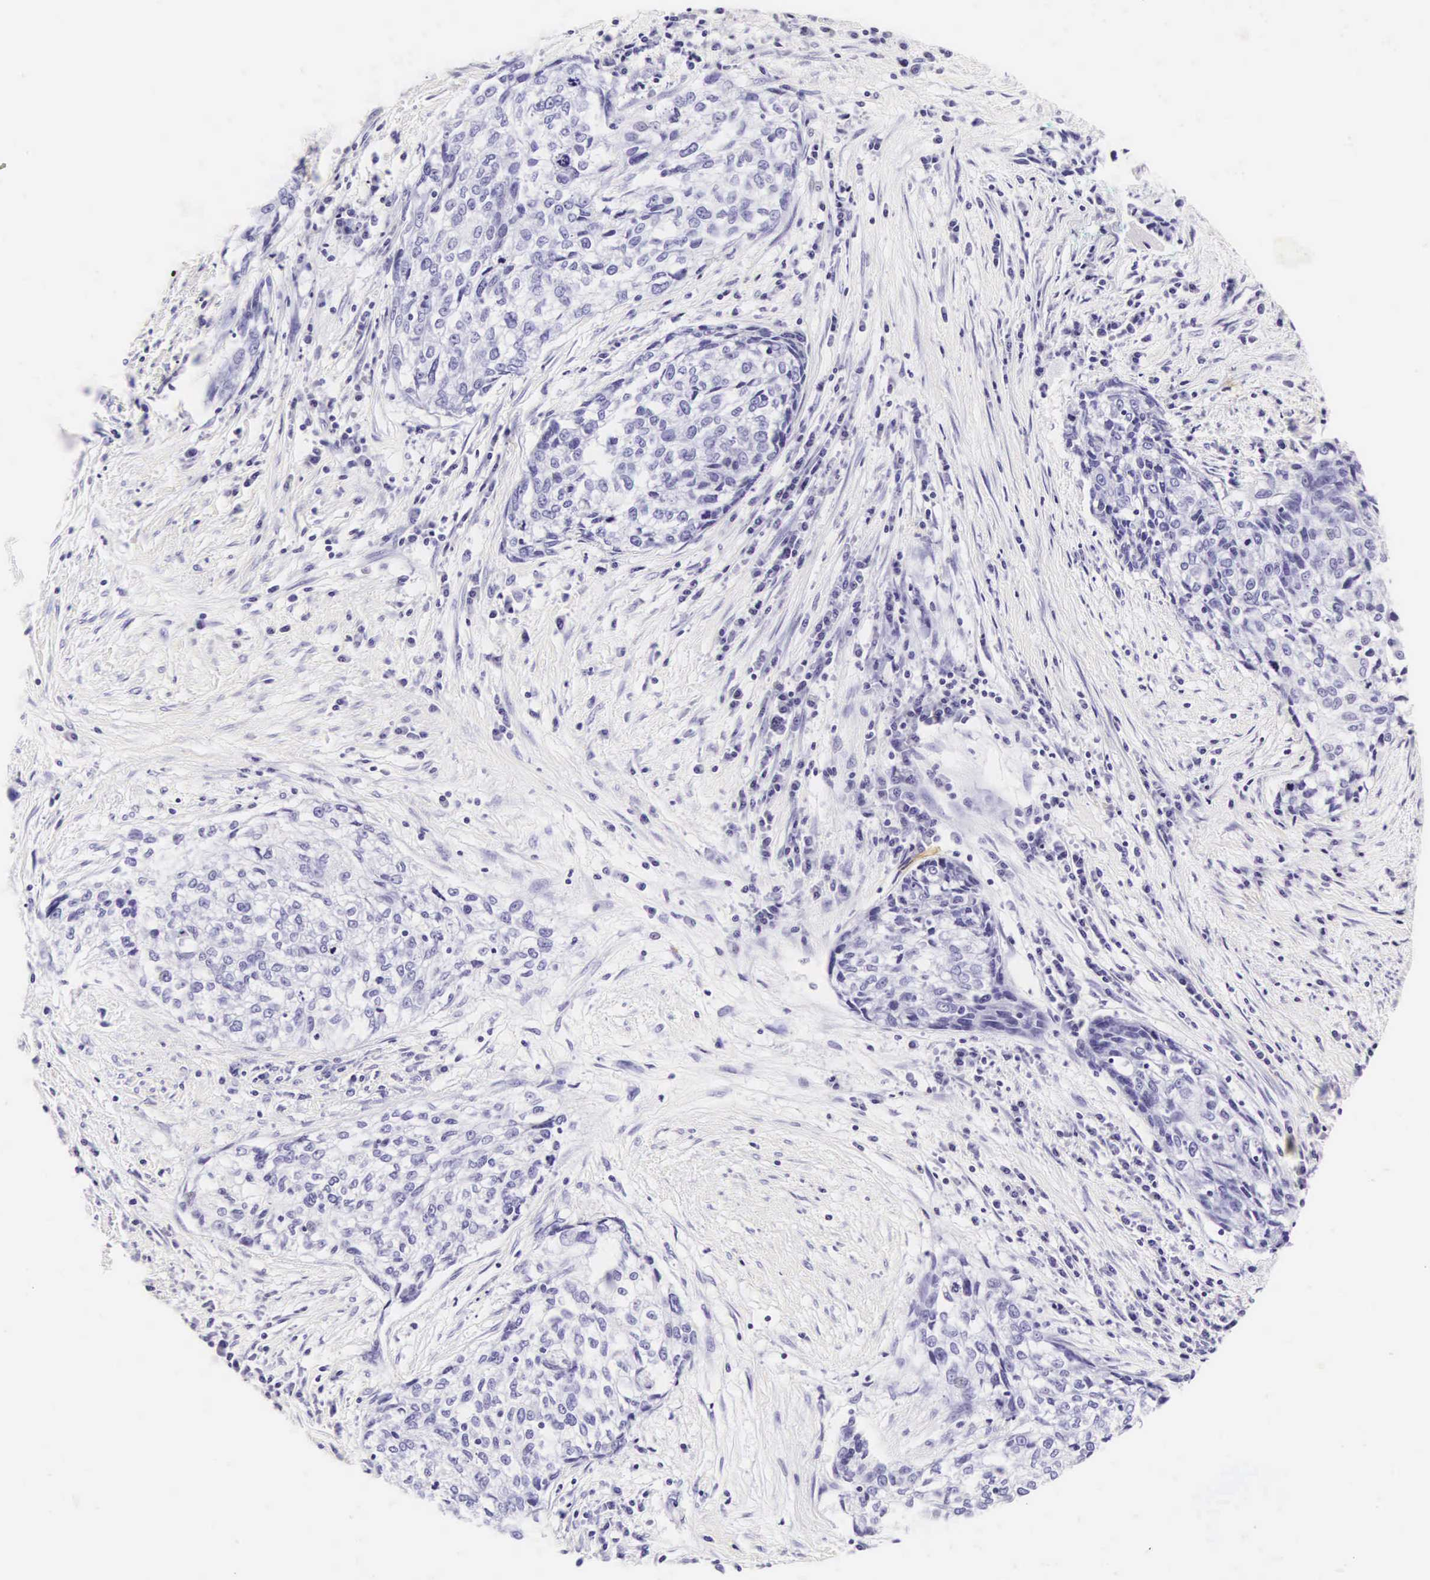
{"staining": {"intensity": "negative", "quantity": "none", "location": "none"}, "tissue": "cervical cancer", "cell_type": "Tumor cells", "image_type": "cancer", "snomed": [{"axis": "morphology", "description": "Squamous cell carcinoma, NOS"}, {"axis": "topography", "description": "Cervix"}], "caption": "Tumor cells show no significant protein staining in squamous cell carcinoma (cervical). (Stains: DAB IHC with hematoxylin counter stain, Microscopy: brightfield microscopy at high magnification).", "gene": "CD1A", "patient": {"sex": "female", "age": 57}}